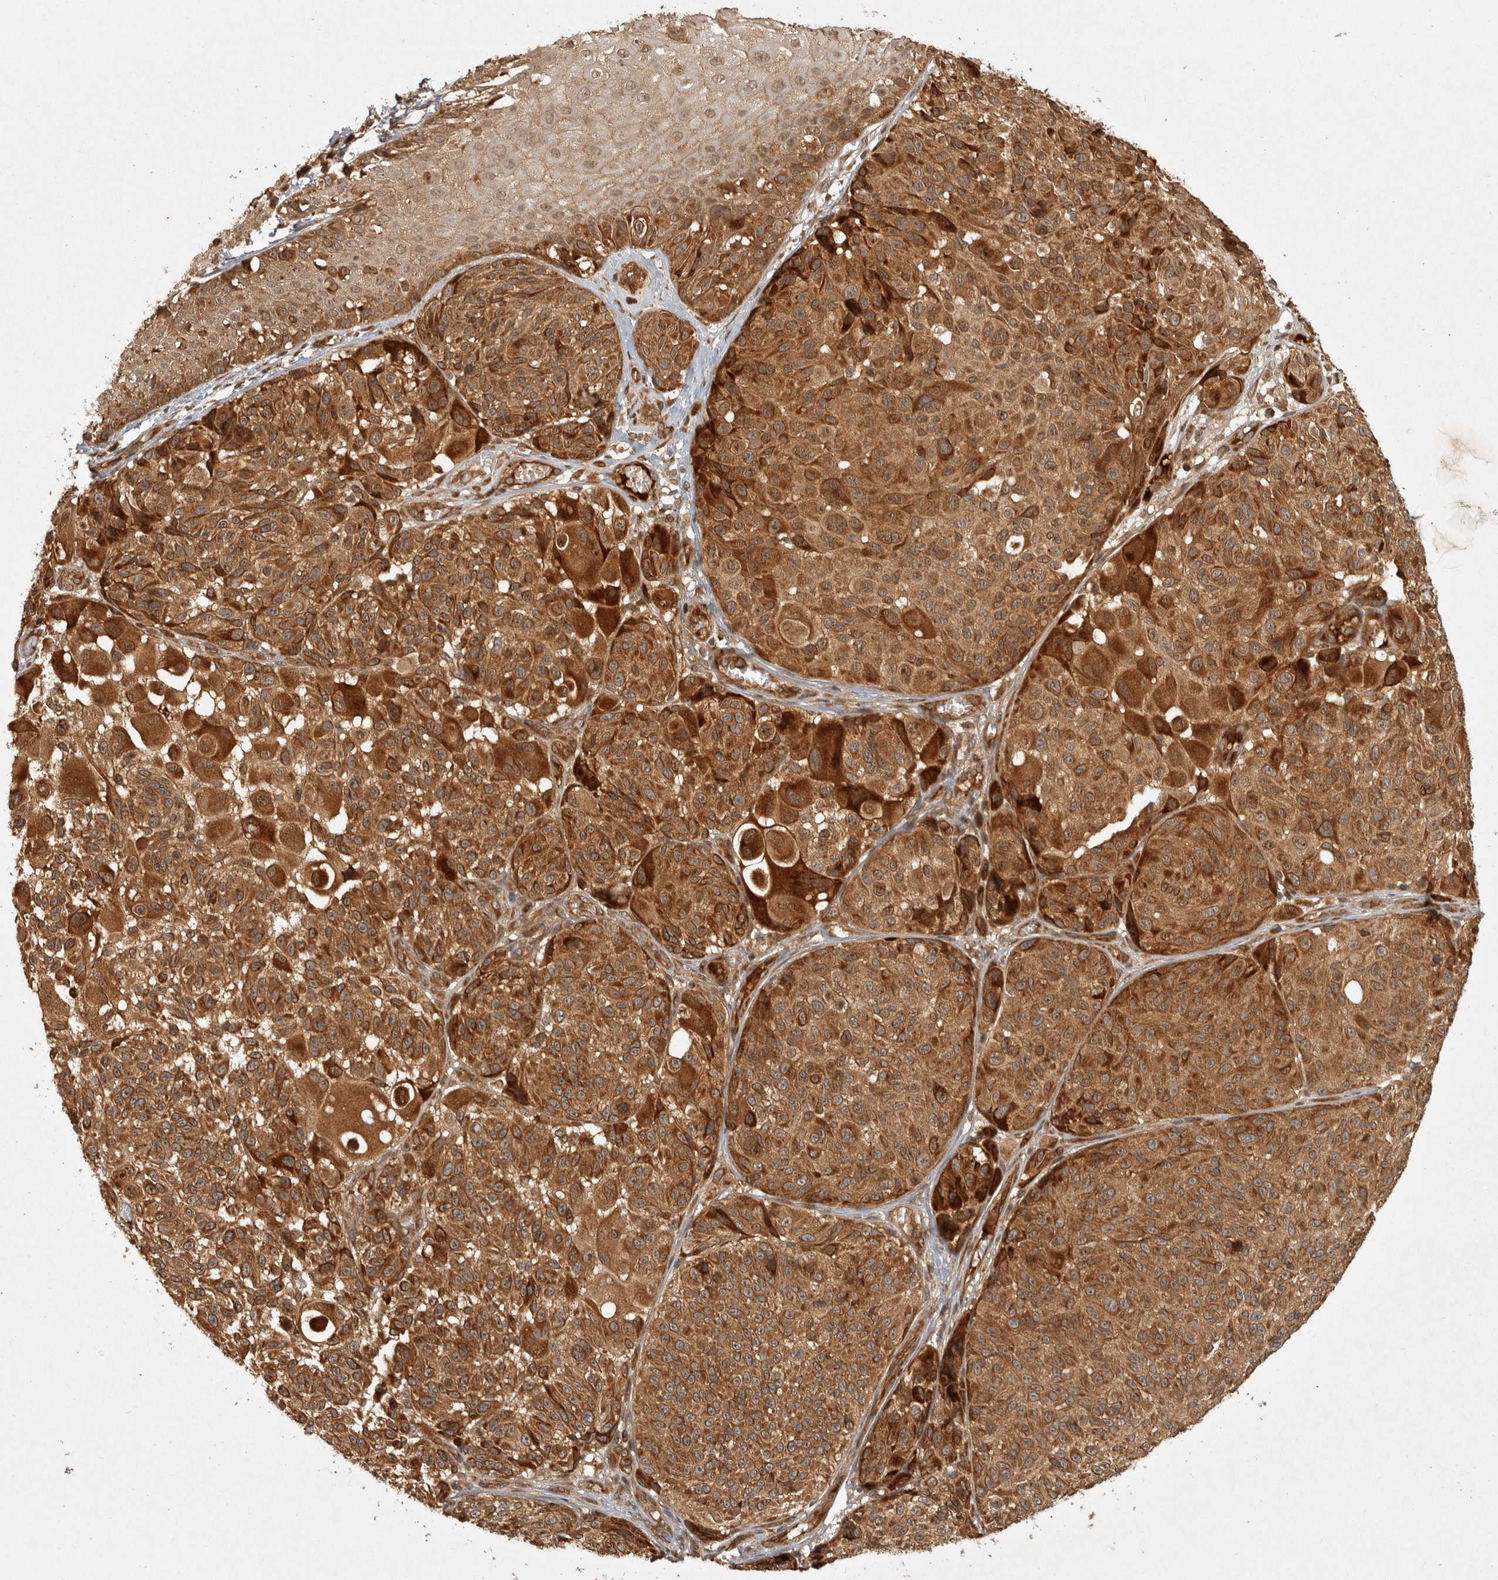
{"staining": {"intensity": "strong", "quantity": ">75%", "location": "cytoplasmic/membranous"}, "tissue": "melanoma", "cell_type": "Tumor cells", "image_type": "cancer", "snomed": [{"axis": "morphology", "description": "Malignant melanoma, NOS"}, {"axis": "topography", "description": "Skin"}], "caption": "Strong cytoplasmic/membranous protein positivity is present in about >75% of tumor cells in melanoma.", "gene": "CAMSAP2", "patient": {"sex": "male", "age": 83}}